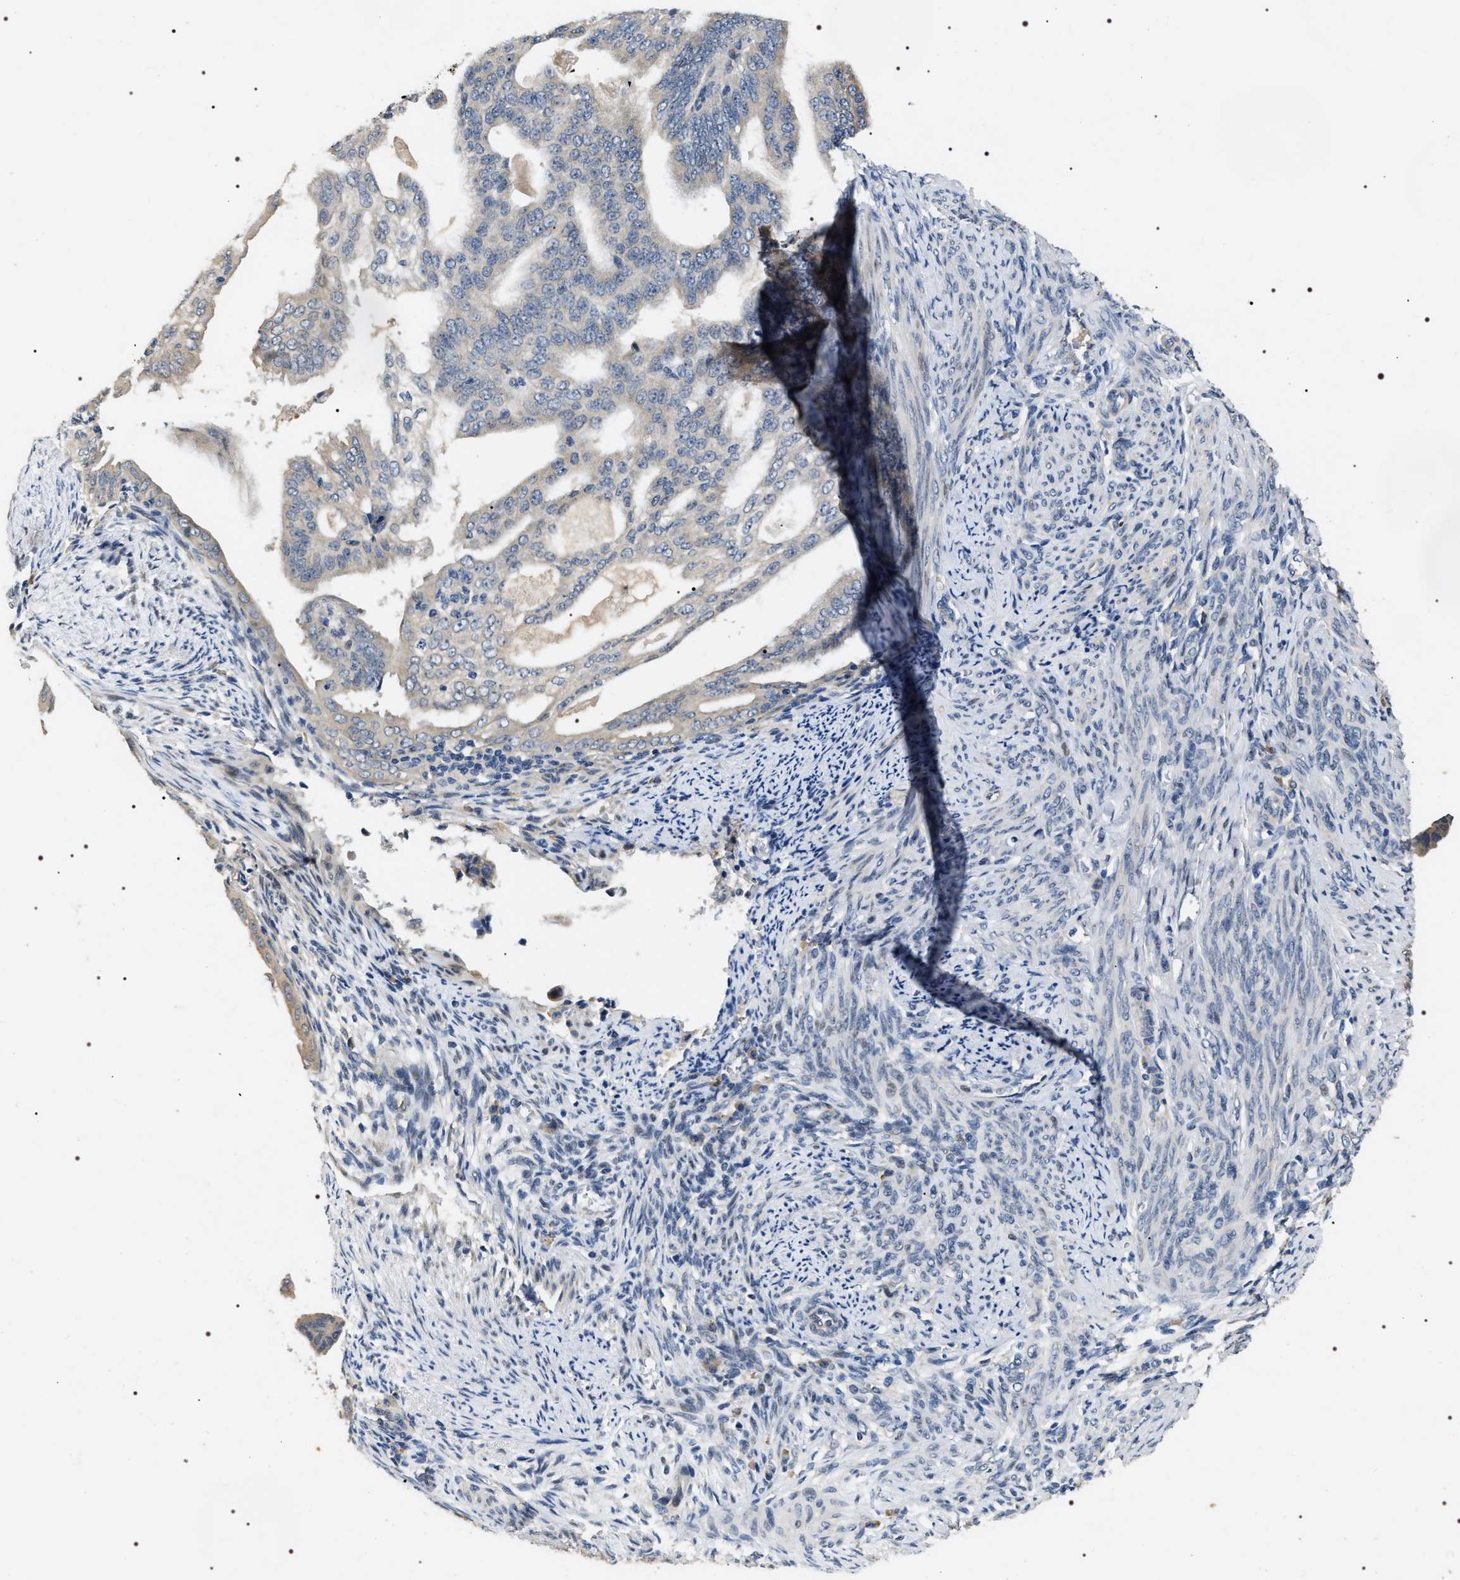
{"staining": {"intensity": "negative", "quantity": "none", "location": "none"}, "tissue": "endometrial cancer", "cell_type": "Tumor cells", "image_type": "cancer", "snomed": [{"axis": "morphology", "description": "Adenocarcinoma, NOS"}, {"axis": "topography", "description": "Endometrium"}], "caption": "Endometrial cancer was stained to show a protein in brown. There is no significant expression in tumor cells.", "gene": "IFT81", "patient": {"sex": "female", "age": 58}}